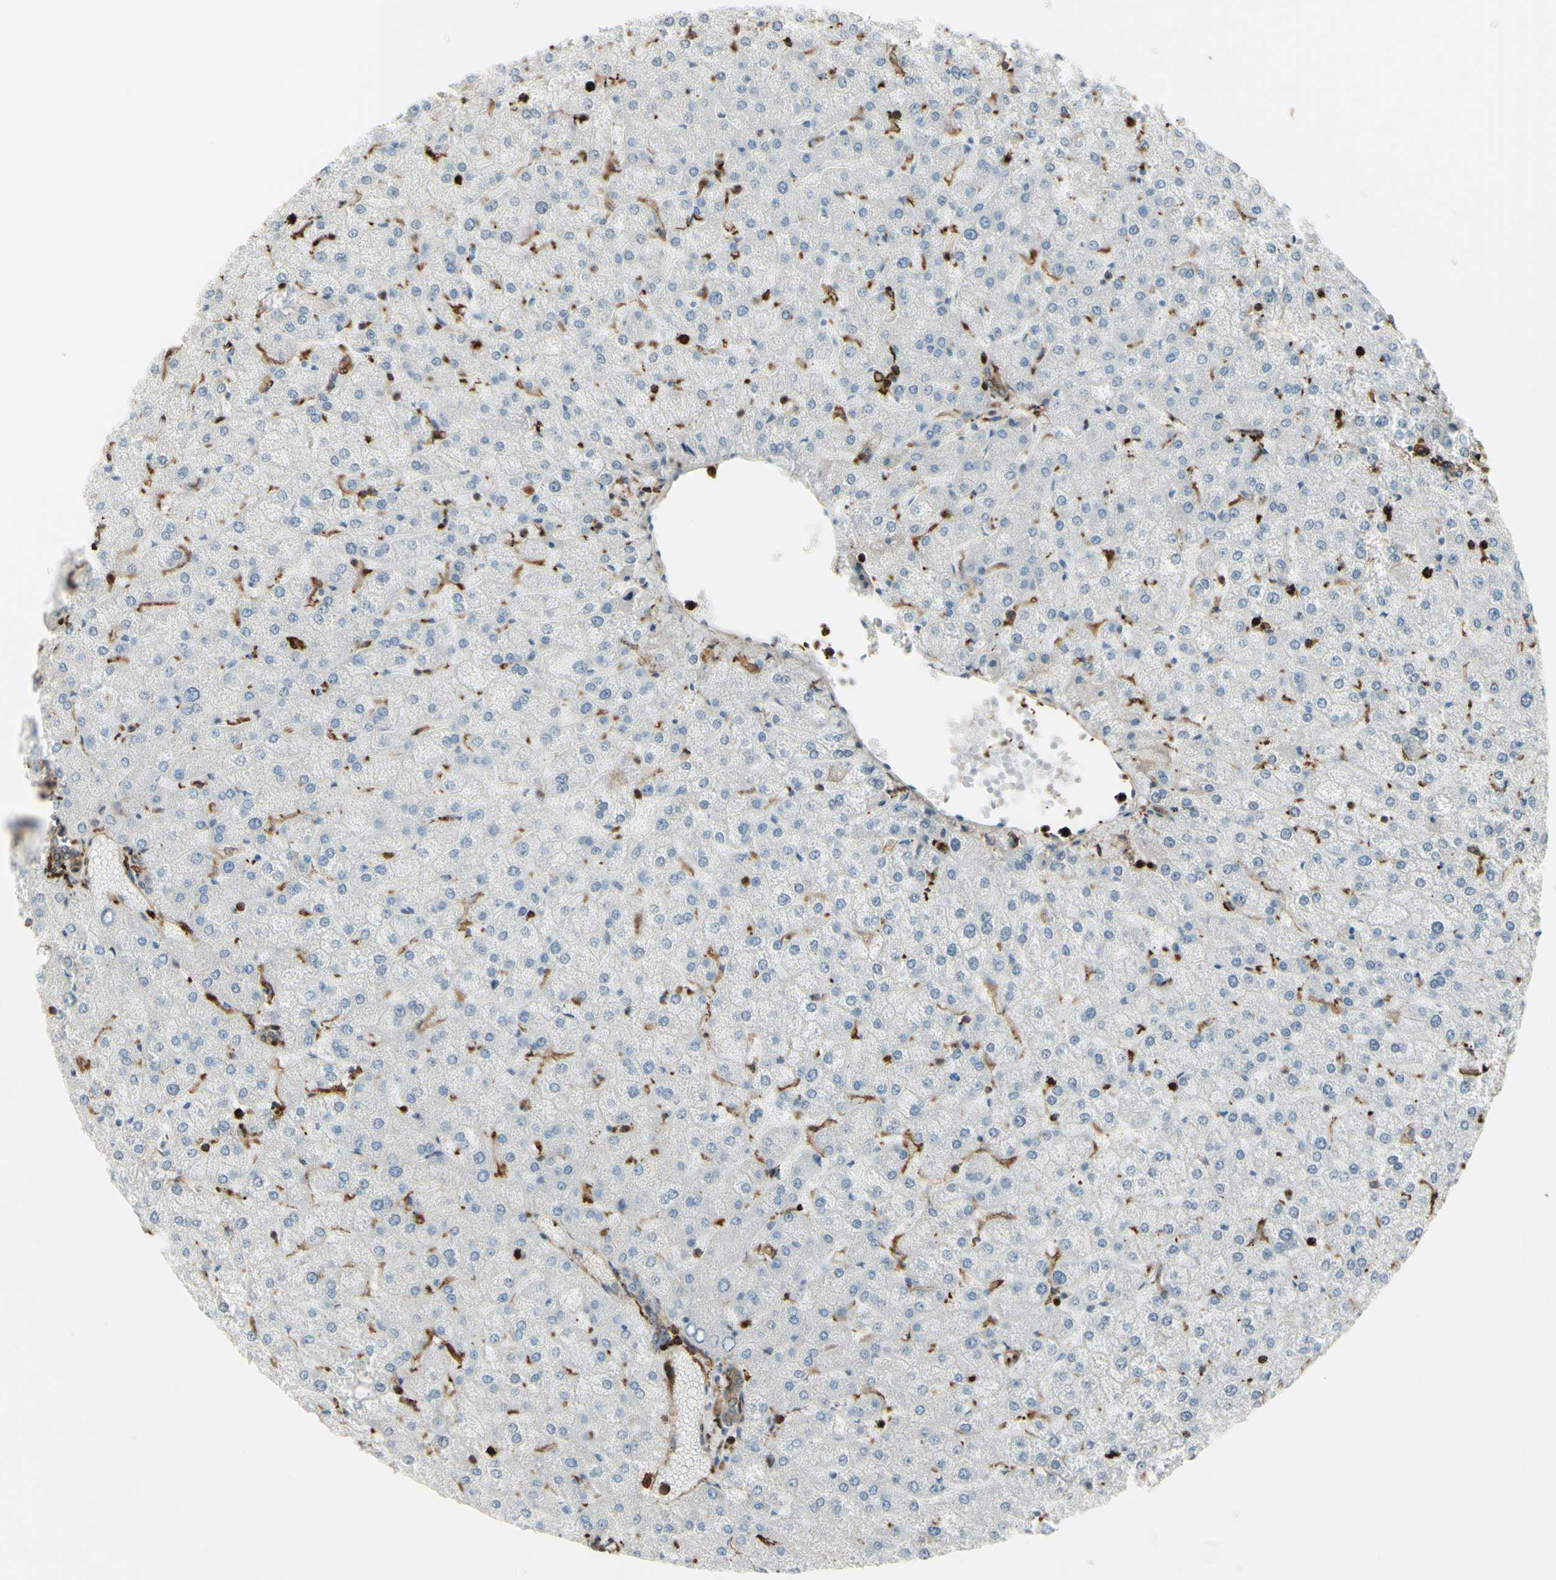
{"staining": {"intensity": "weak", "quantity": "25%-75%", "location": "cytoplasmic/membranous"}, "tissue": "liver", "cell_type": "Cholangiocytes", "image_type": "normal", "snomed": [{"axis": "morphology", "description": "Normal tissue, NOS"}, {"axis": "topography", "description": "Liver"}], "caption": "Immunohistochemistry staining of benign liver, which shows low levels of weak cytoplasmic/membranous expression in about 25%-75% of cholangiocytes indicating weak cytoplasmic/membranous protein staining. The staining was performed using DAB (brown) for protein detection and nuclei were counterstained in hematoxylin (blue).", "gene": "GSN", "patient": {"sex": "female", "age": 32}}